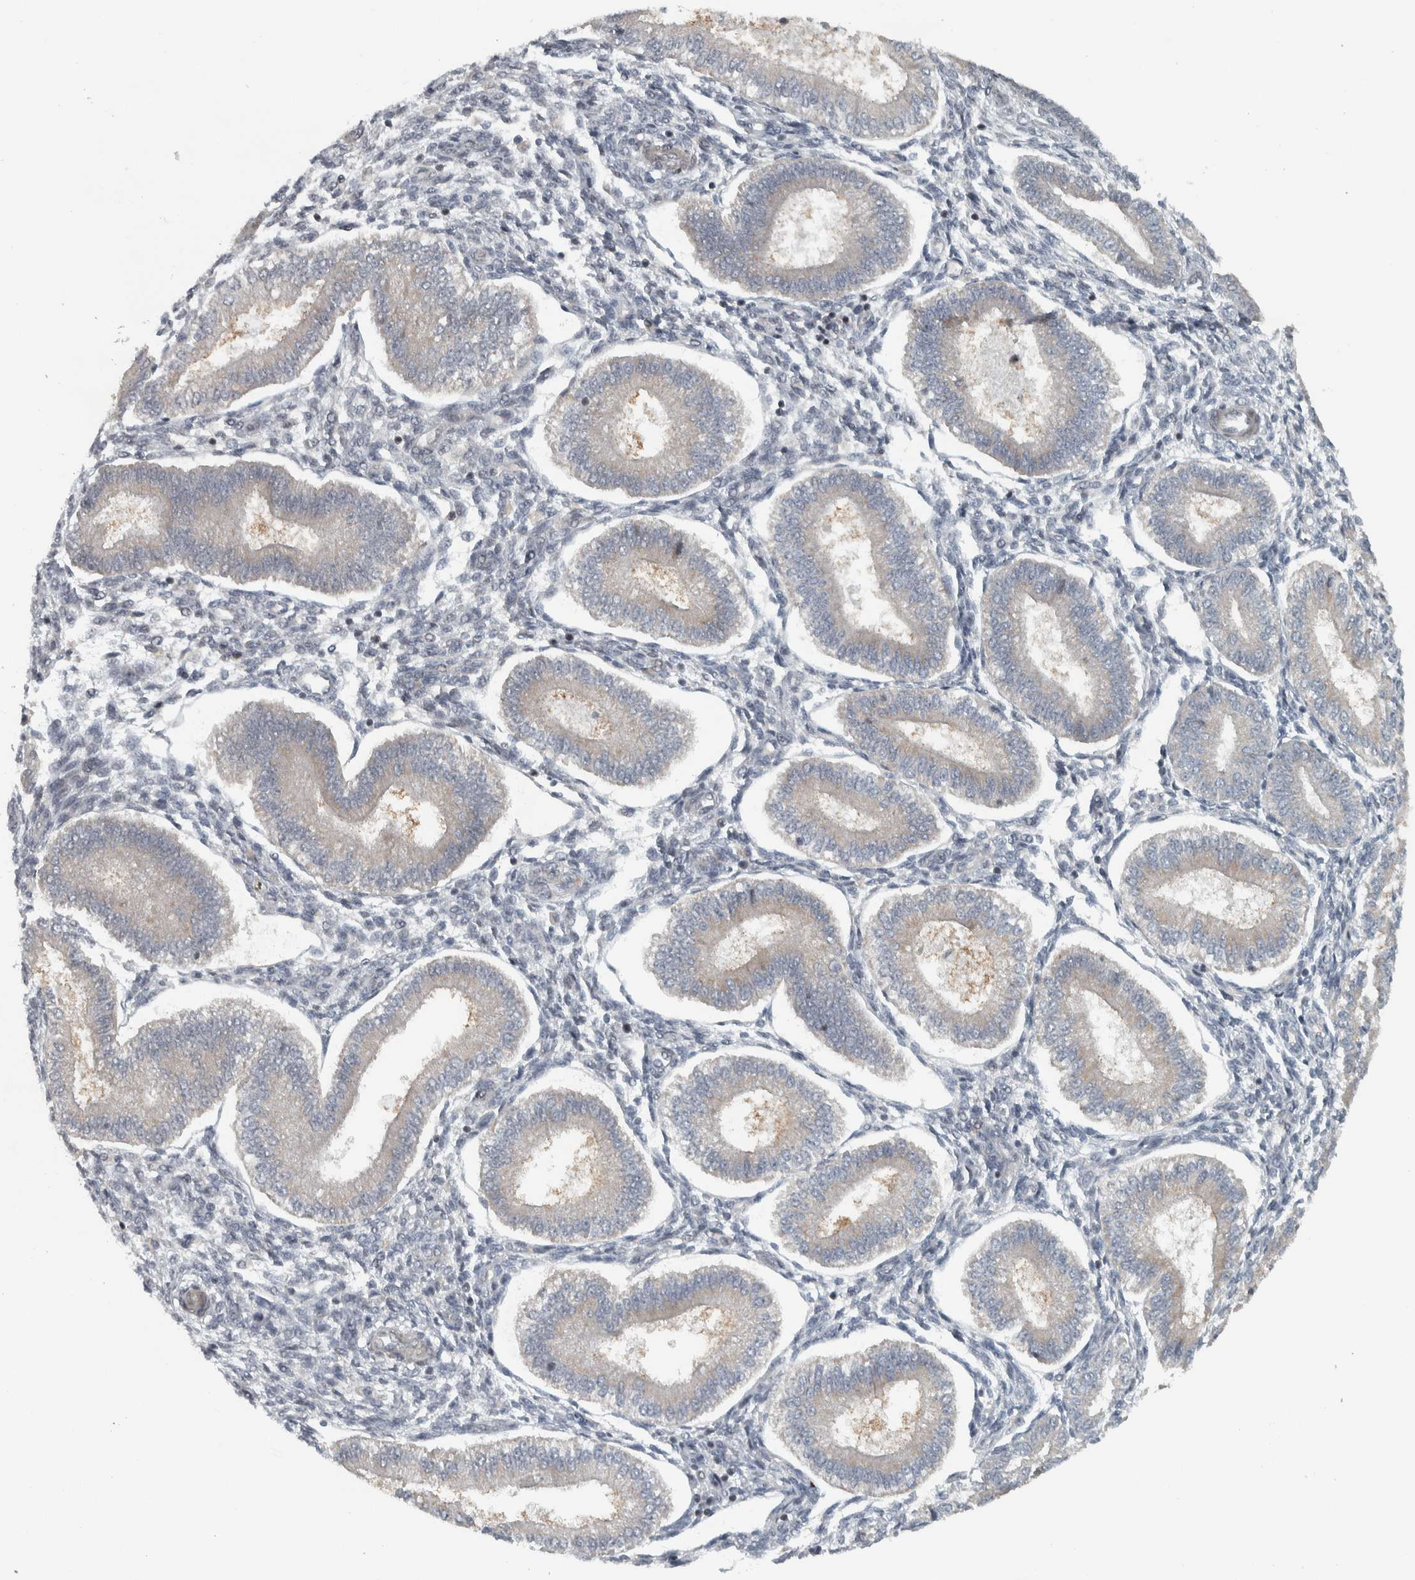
{"staining": {"intensity": "negative", "quantity": "none", "location": "none"}, "tissue": "endometrium", "cell_type": "Cells in endometrial stroma", "image_type": "normal", "snomed": [{"axis": "morphology", "description": "Normal tissue, NOS"}, {"axis": "topography", "description": "Endometrium"}], "caption": "Protein analysis of normal endometrium demonstrates no significant positivity in cells in endometrial stroma.", "gene": "NAPG", "patient": {"sex": "female", "age": 39}}